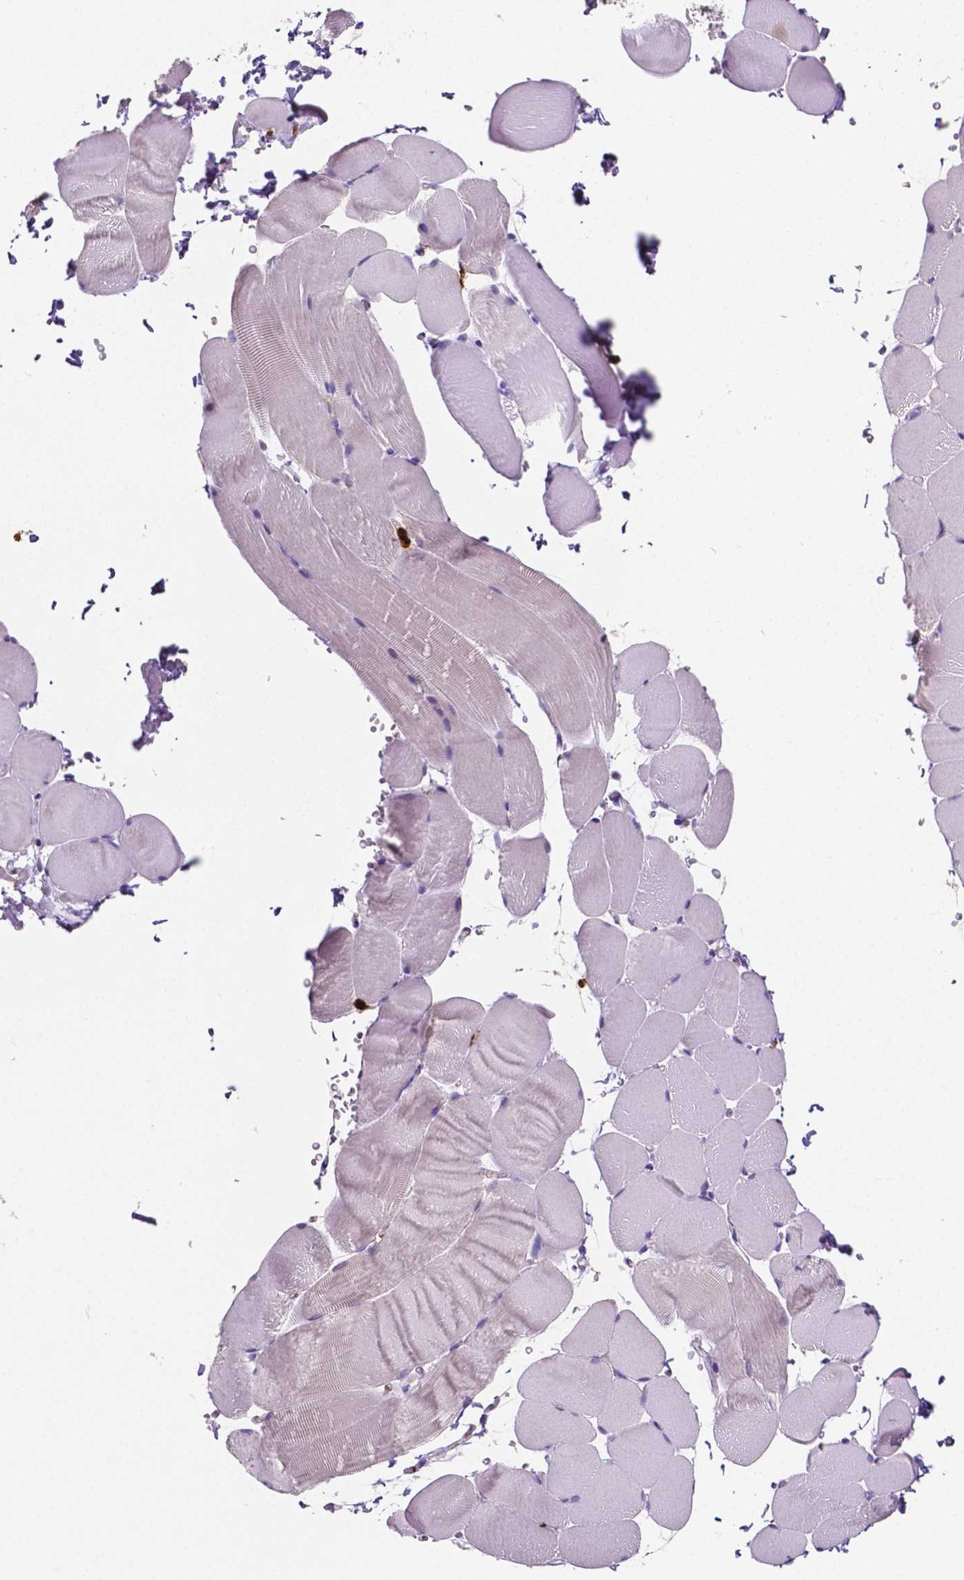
{"staining": {"intensity": "negative", "quantity": "none", "location": "none"}, "tissue": "skeletal muscle", "cell_type": "Myocytes", "image_type": "normal", "snomed": [{"axis": "morphology", "description": "Normal tissue, NOS"}, {"axis": "topography", "description": "Skeletal muscle"}], "caption": "Immunohistochemistry (IHC) of benign human skeletal muscle reveals no expression in myocytes.", "gene": "MMP9", "patient": {"sex": "female", "age": 37}}